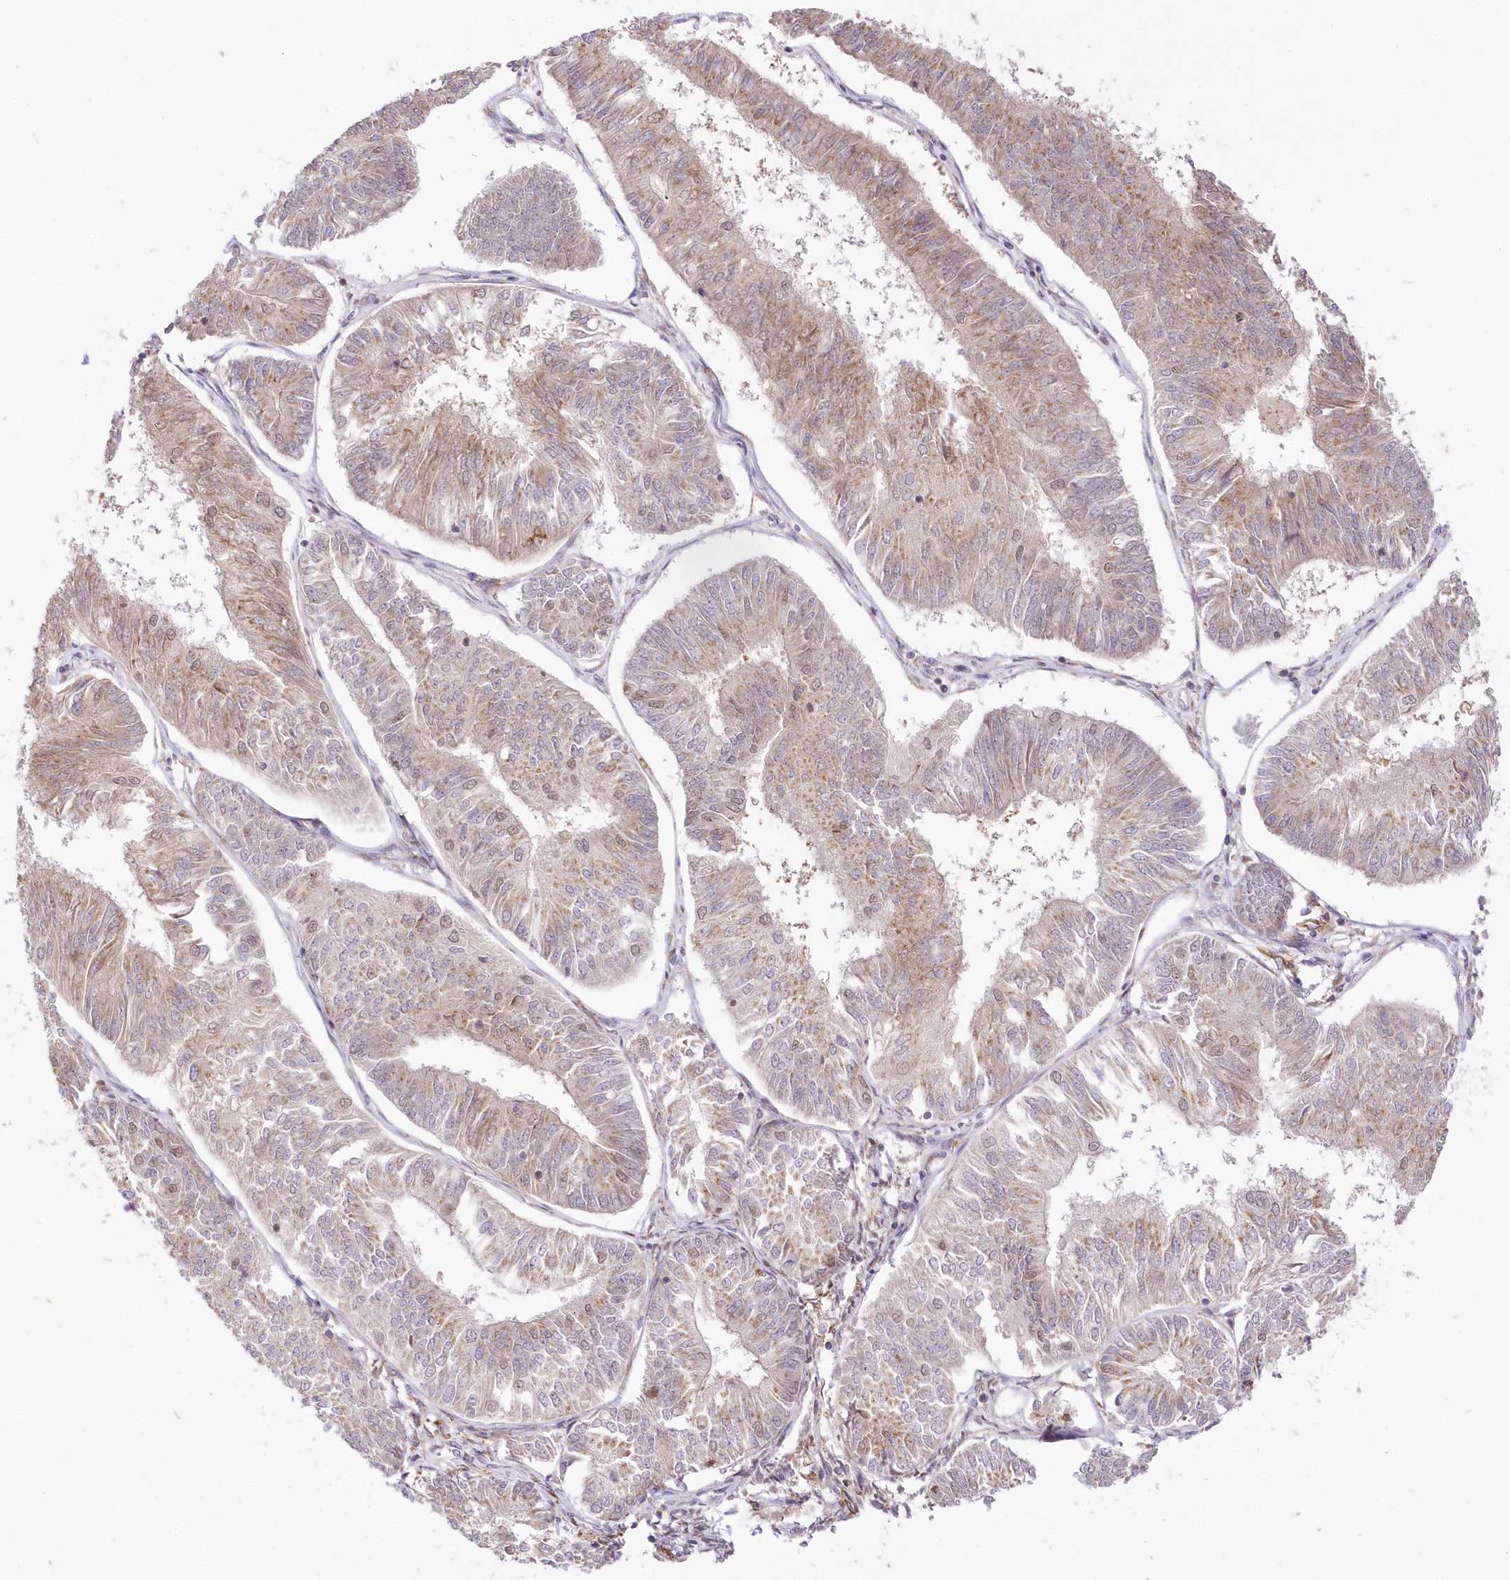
{"staining": {"intensity": "weak", "quantity": "25%-75%", "location": "cytoplasmic/membranous"}, "tissue": "endometrial cancer", "cell_type": "Tumor cells", "image_type": "cancer", "snomed": [{"axis": "morphology", "description": "Adenocarcinoma, NOS"}, {"axis": "topography", "description": "Endometrium"}], "caption": "Endometrial cancer (adenocarcinoma) stained for a protein displays weak cytoplasmic/membranous positivity in tumor cells. (Stains: DAB in brown, nuclei in blue, Microscopy: brightfield microscopy at high magnification).", "gene": "LDB1", "patient": {"sex": "female", "age": 58}}